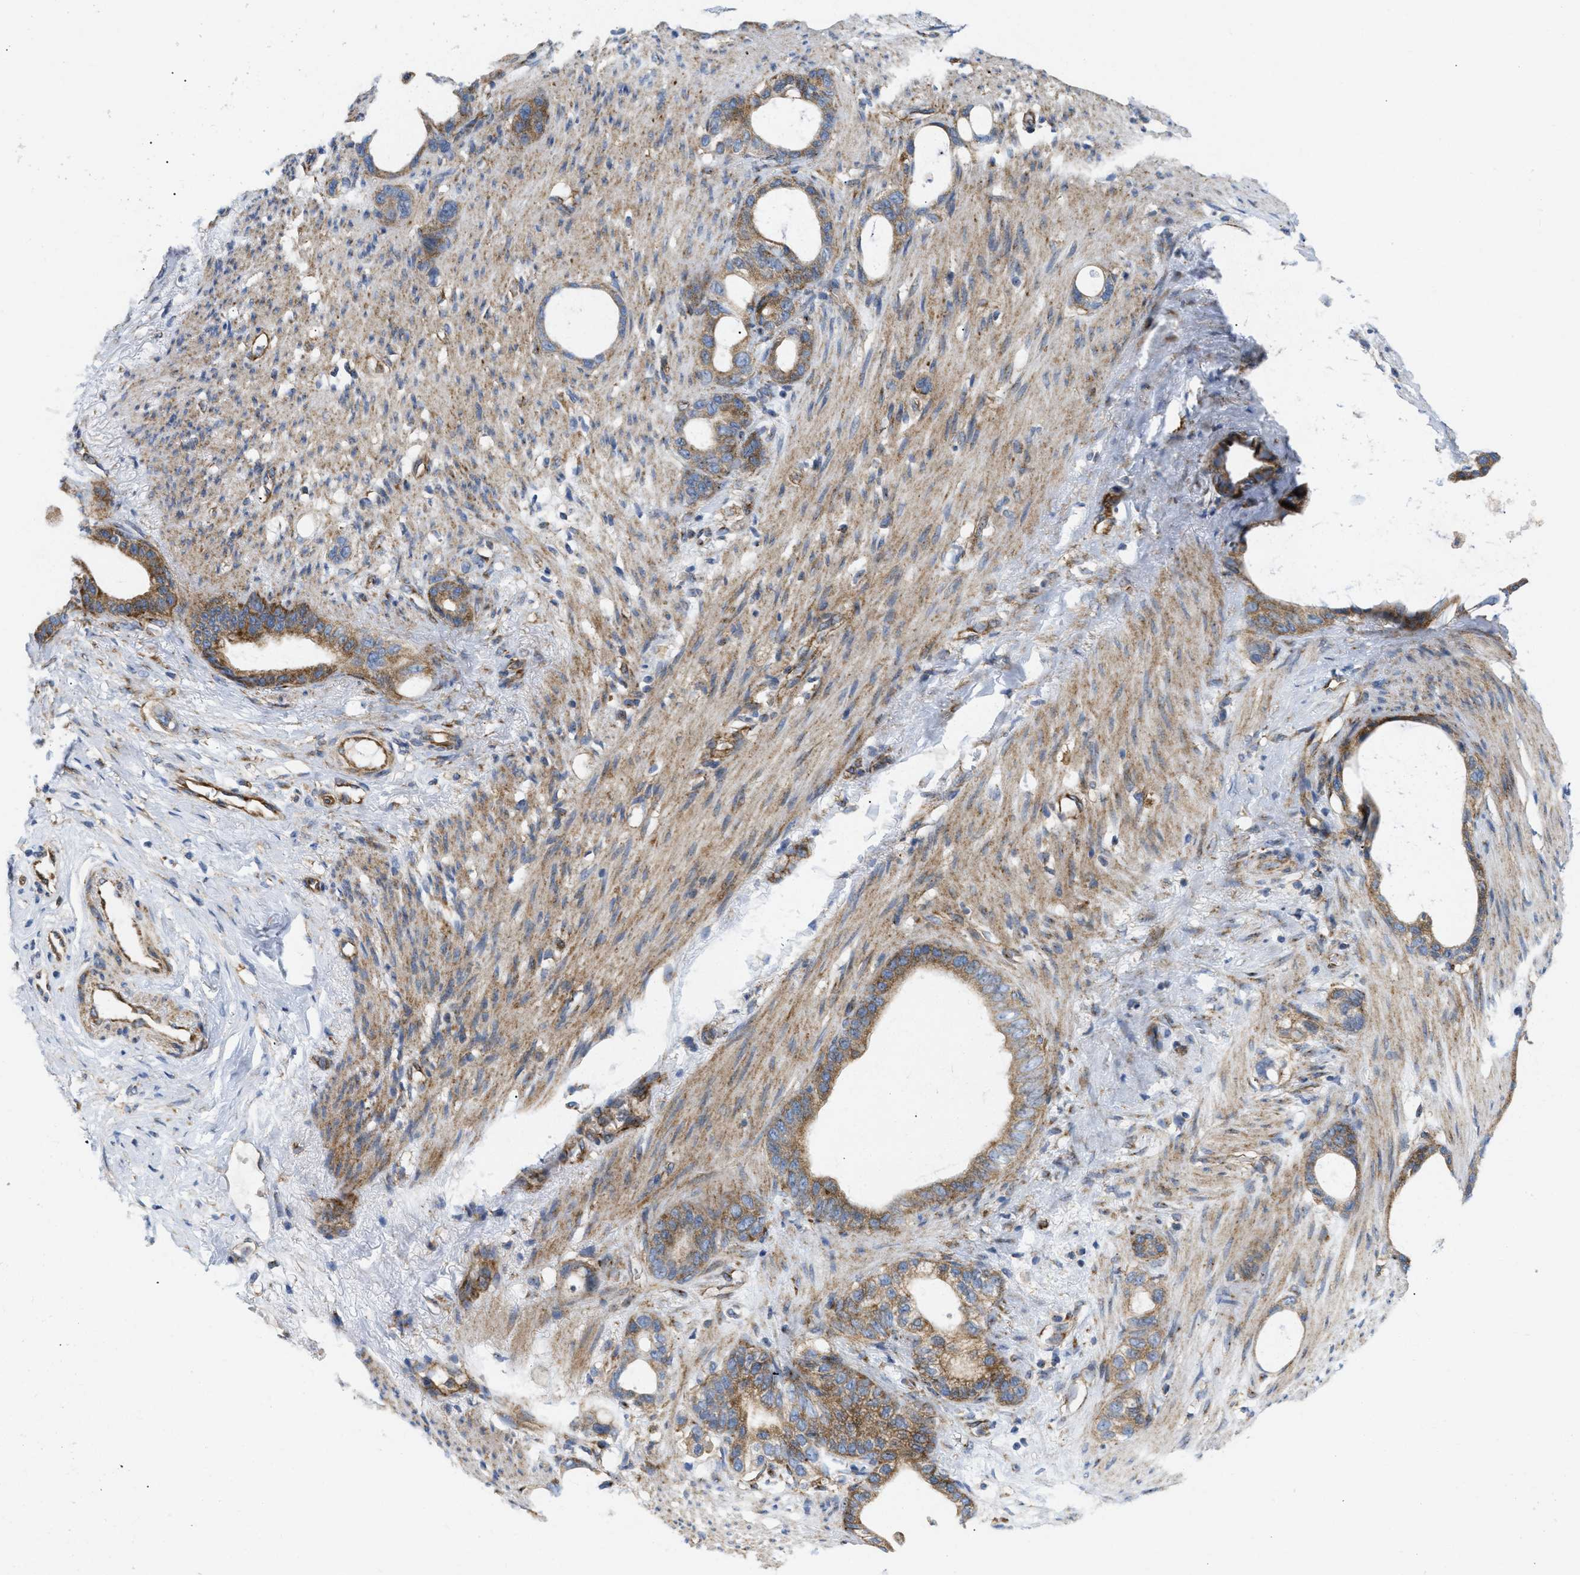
{"staining": {"intensity": "moderate", "quantity": ">75%", "location": "cytoplasmic/membranous"}, "tissue": "stomach cancer", "cell_type": "Tumor cells", "image_type": "cancer", "snomed": [{"axis": "morphology", "description": "Adenocarcinoma, NOS"}, {"axis": "topography", "description": "Stomach"}], "caption": "Stomach cancer (adenocarcinoma) stained for a protein shows moderate cytoplasmic/membranous positivity in tumor cells.", "gene": "DCTN4", "patient": {"sex": "female", "age": 75}}